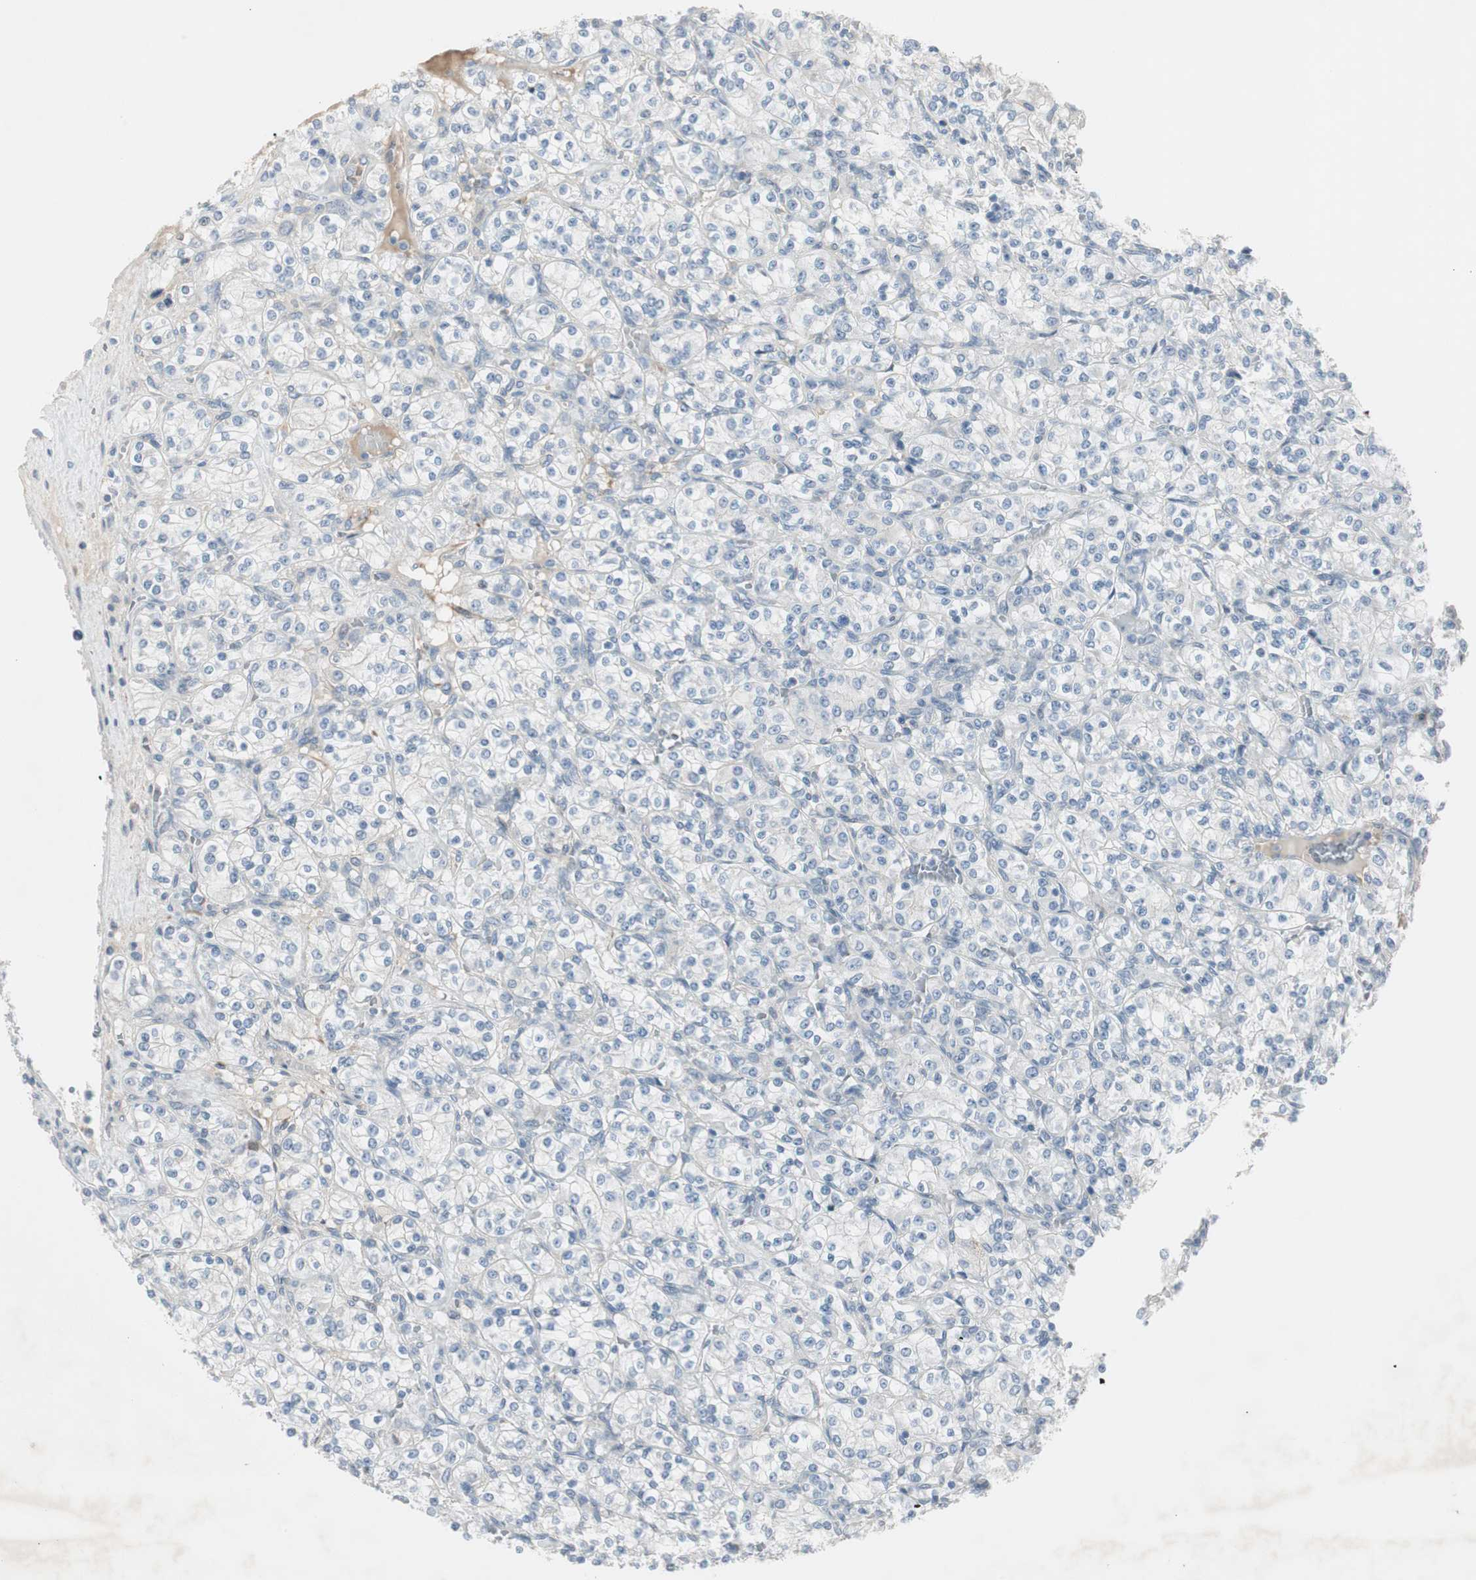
{"staining": {"intensity": "negative", "quantity": "none", "location": "none"}, "tissue": "renal cancer", "cell_type": "Tumor cells", "image_type": "cancer", "snomed": [{"axis": "morphology", "description": "Adenocarcinoma, NOS"}, {"axis": "topography", "description": "Kidney"}], "caption": "This is a image of immunohistochemistry staining of renal cancer (adenocarcinoma), which shows no staining in tumor cells.", "gene": "MAPRE3", "patient": {"sex": "male", "age": 77}}